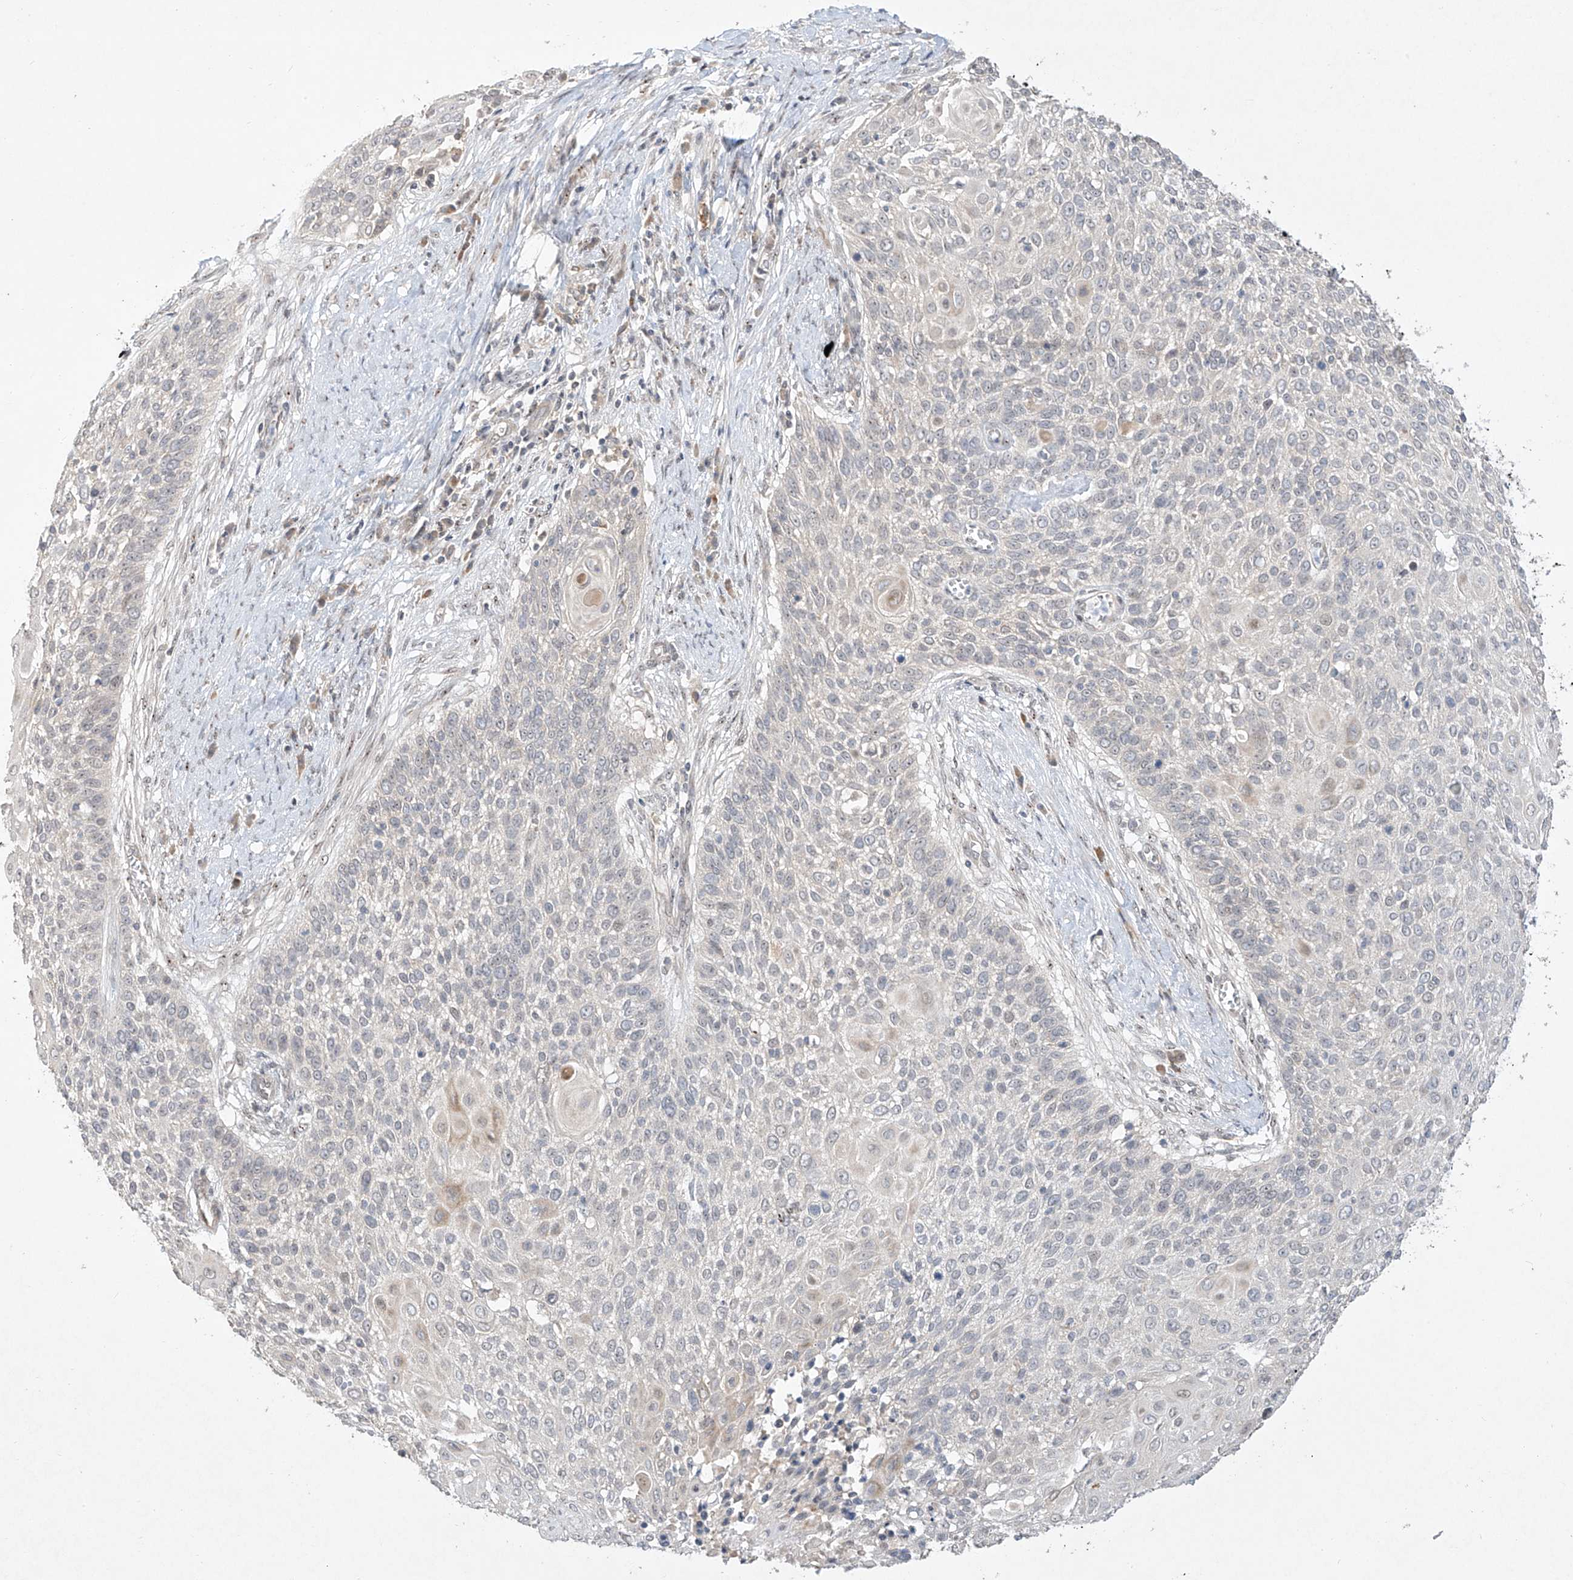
{"staining": {"intensity": "negative", "quantity": "none", "location": "none"}, "tissue": "cervical cancer", "cell_type": "Tumor cells", "image_type": "cancer", "snomed": [{"axis": "morphology", "description": "Squamous cell carcinoma, NOS"}, {"axis": "topography", "description": "Cervix"}], "caption": "A micrograph of human cervical squamous cell carcinoma is negative for staining in tumor cells.", "gene": "TASP1", "patient": {"sex": "female", "age": 39}}